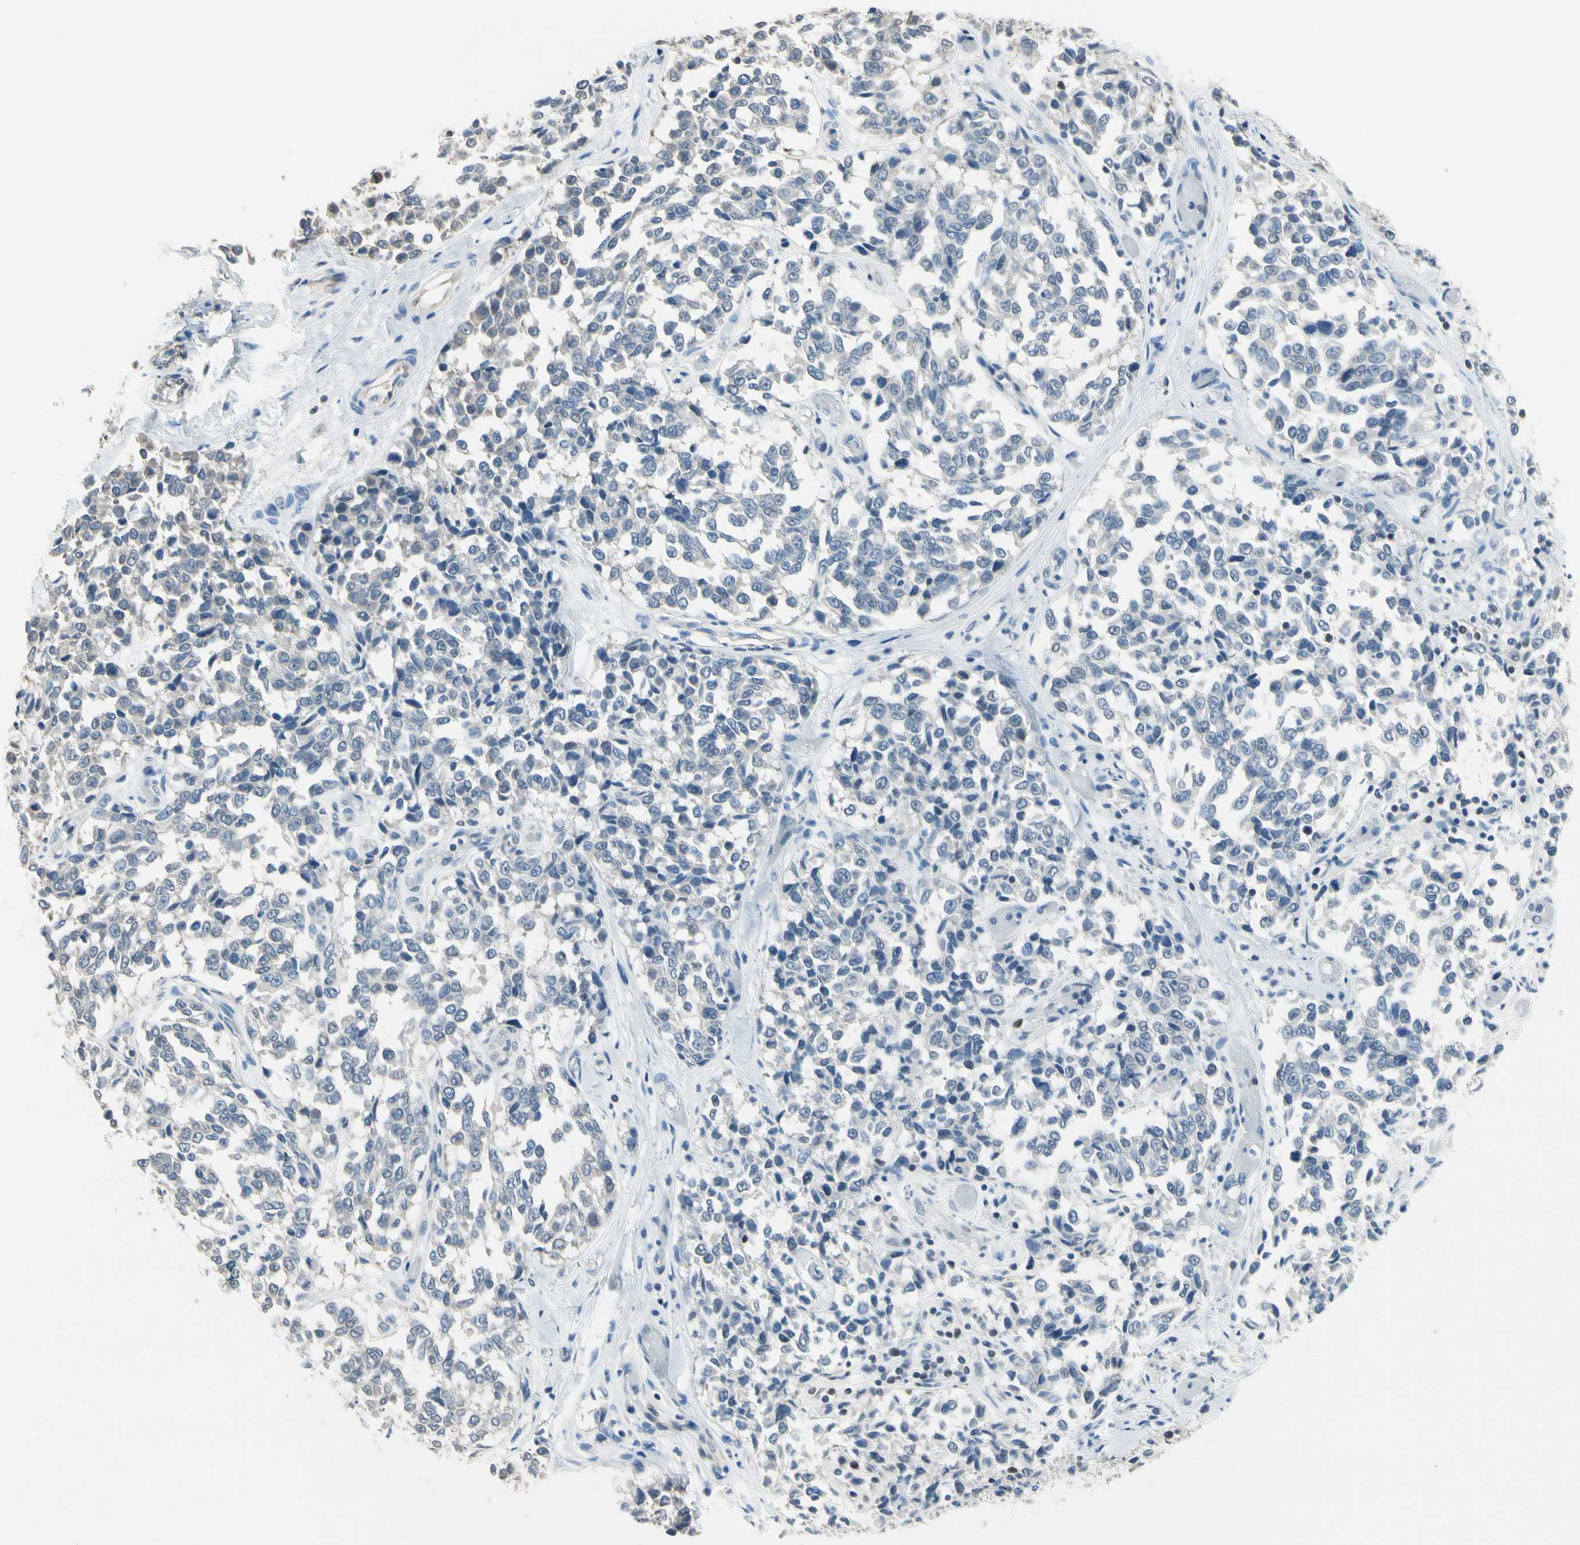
{"staining": {"intensity": "negative", "quantity": "none", "location": "none"}, "tissue": "melanoma", "cell_type": "Tumor cells", "image_type": "cancer", "snomed": [{"axis": "morphology", "description": "Malignant melanoma, NOS"}, {"axis": "topography", "description": "Skin"}], "caption": "This photomicrograph is of melanoma stained with immunohistochemistry (IHC) to label a protein in brown with the nuclei are counter-stained blue. There is no positivity in tumor cells.", "gene": "NFATC2", "patient": {"sex": "female", "age": 64}}